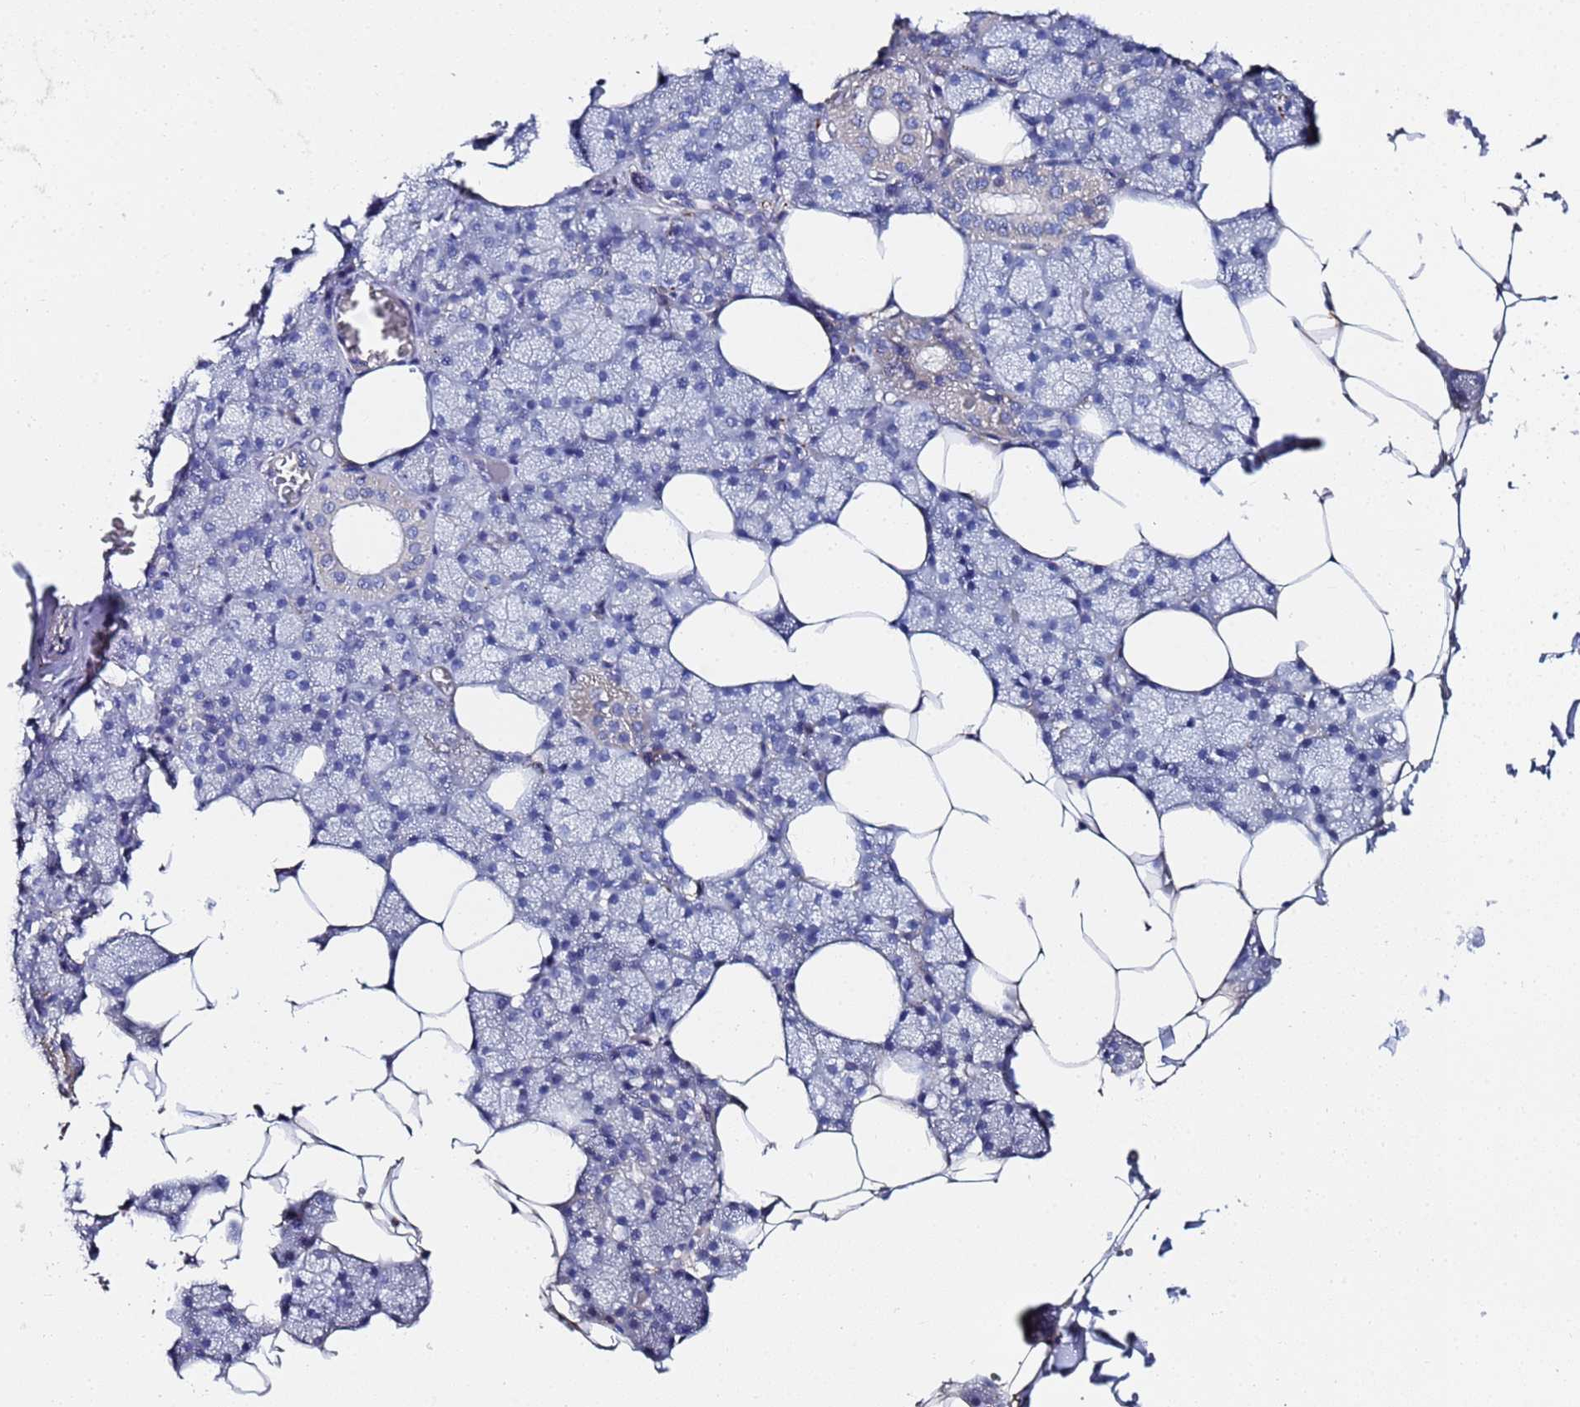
{"staining": {"intensity": "negative", "quantity": "none", "location": "none"}, "tissue": "salivary gland", "cell_type": "Glandular cells", "image_type": "normal", "snomed": [{"axis": "morphology", "description": "Normal tissue, NOS"}, {"axis": "topography", "description": "Salivary gland"}], "caption": "This is an immunohistochemistry histopathology image of unremarkable human salivary gland. There is no staining in glandular cells.", "gene": "TCP10L", "patient": {"sex": "male", "age": 62}}